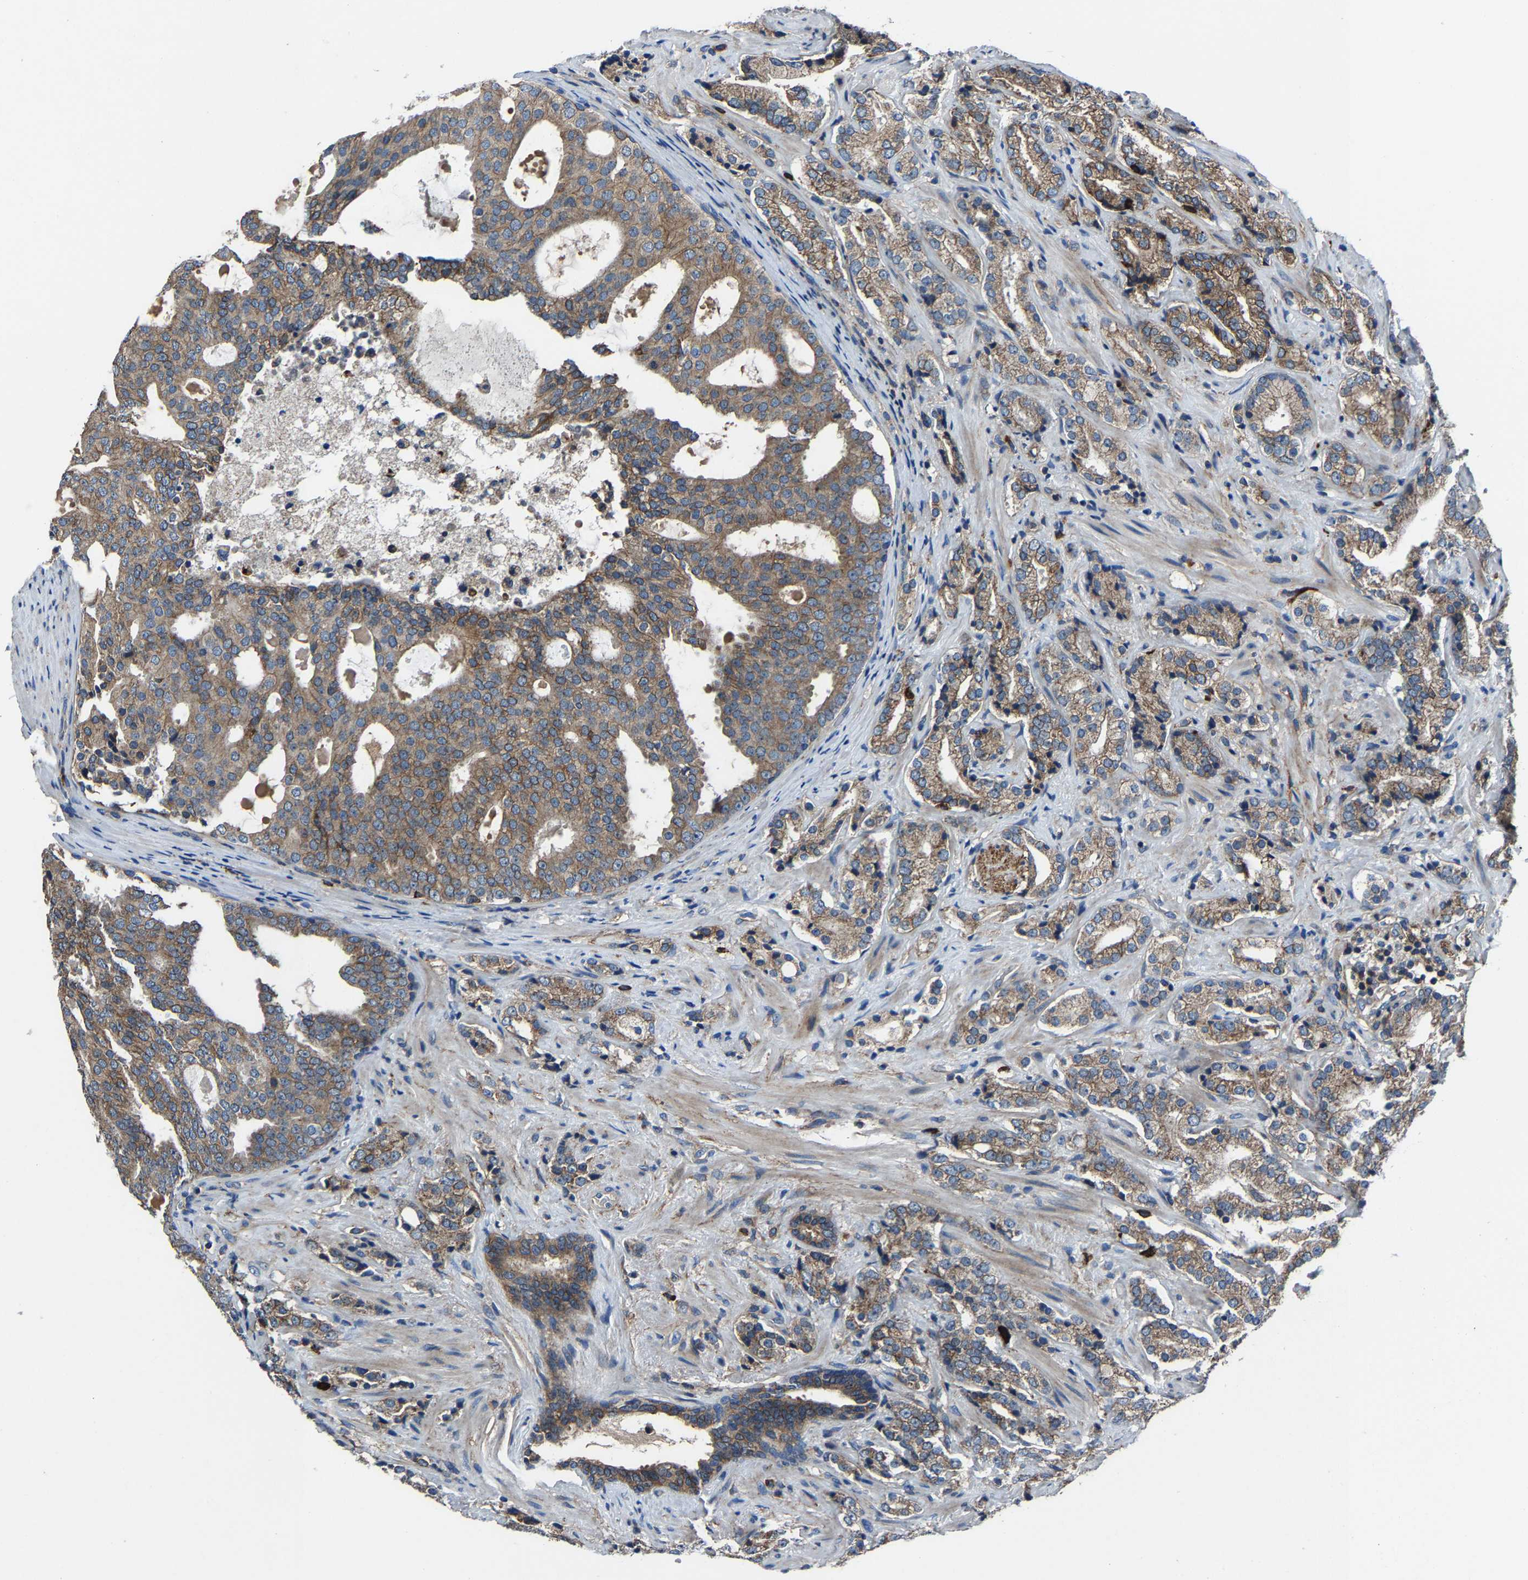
{"staining": {"intensity": "moderate", "quantity": ">75%", "location": "cytoplasmic/membranous"}, "tissue": "prostate cancer", "cell_type": "Tumor cells", "image_type": "cancer", "snomed": [{"axis": "morphology", "description": "Adenocarcinoma, High grade"}, {"axis": "topography", "description": "Prostate"}], "caption": "High-power microscopy captured an immunohistochemistry photomicrograph of prostate cancer (adenocarcinoma (high-grade)), revealing moderate cytoplasmic/membranous positivity in approximately >75% of tumor cells.", "gene": "KIAA1958", "patient": {"sex": "male", "age": 71}}